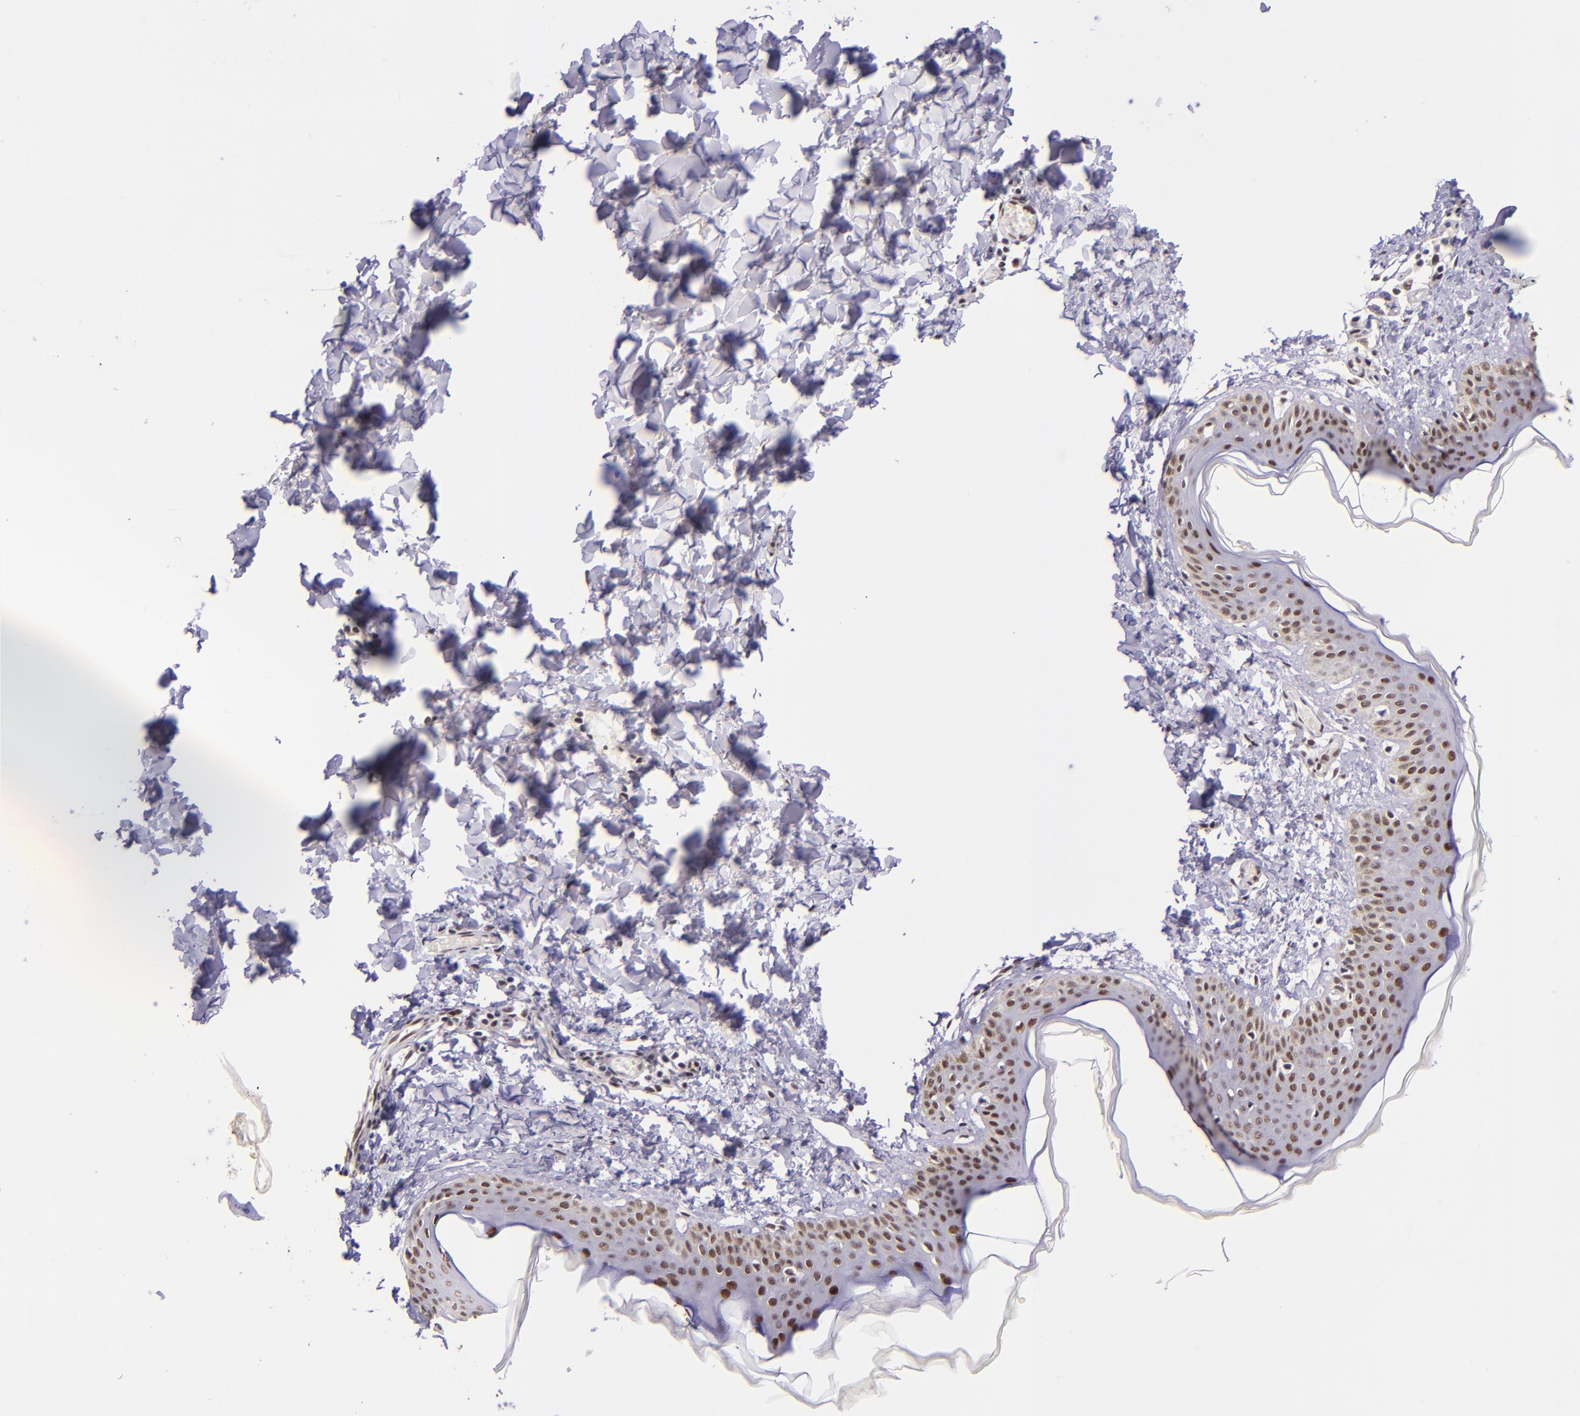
{"staining": {"intensity": "strong", "quantity": ">75%", "location": "nuclear"}, "tissue": "skin", "cell_type": "Fibroblasts", "image_type": "normal", "snomed": [{"axis": "morphology", "description": "Normal tissue, NOS"}, {"axis": "topography", "description": "Skin"}], "caption": "Immunohistochemistry (DAB) staining of normal human skin demonstrates strong nuclear protein positivity in about >75% of fibroblasts.", "gene": "GPKOW", "patient": {"sex": "female", "age": 17}}